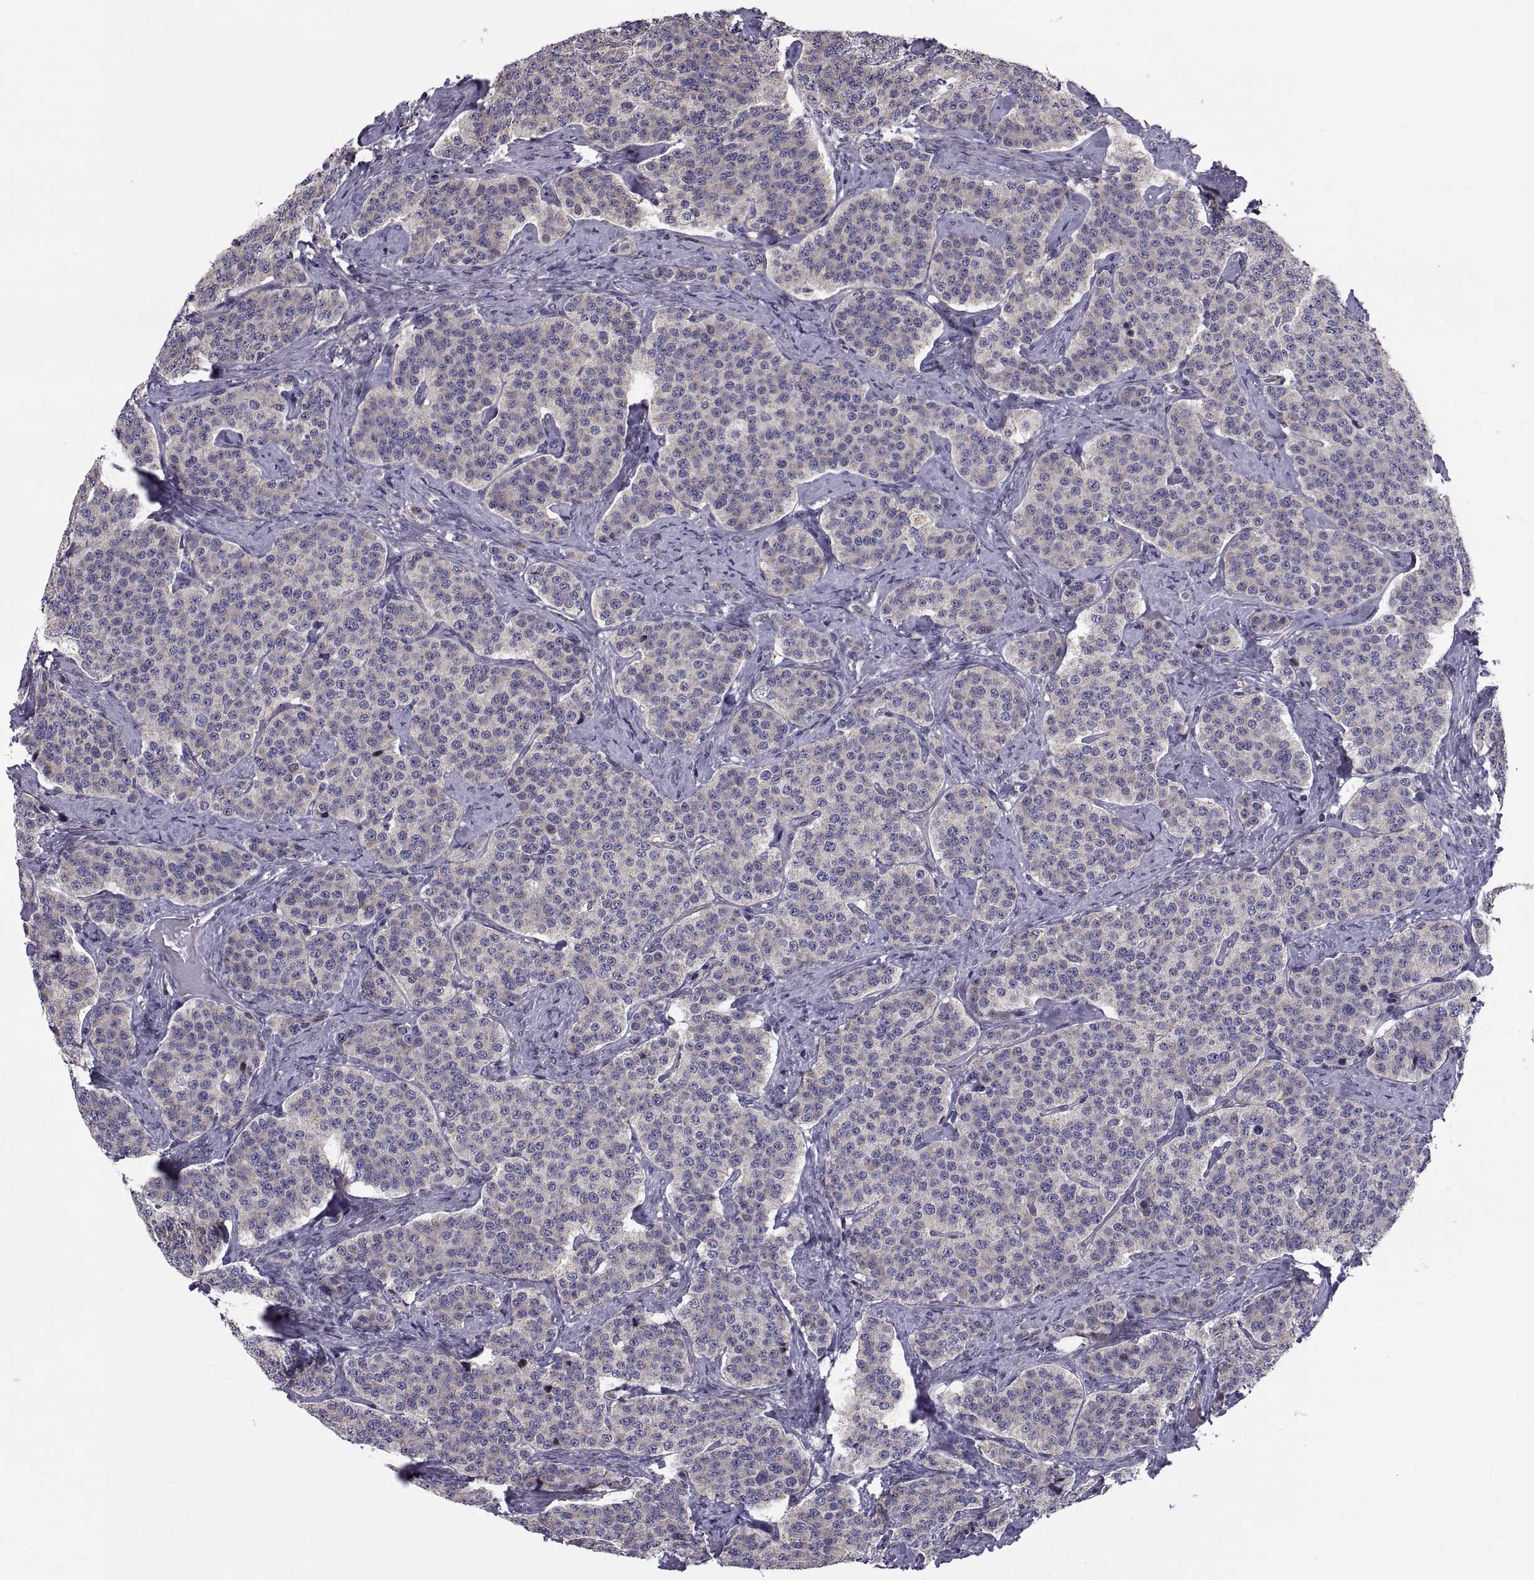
{"staining": {"intensity": "moderate", "quantity": "<25%", "location": "cytoplasmic/membranous"}, "tissue": "carcinoid", "cell_type": "Tumor cells", "image_type": "cancer", "snomed": [{"axis": "morphology", "description": "Carcinoid, malignant, NOS"}, {"axis": "topography", "description": "Small intestine"}], "caption": "Protein staining demonstrates moderate cytoplasmic/membranous staining in about <25% of tumor cells in malignant carcinoid.", "gene": "ANO1", "patient": {"sex": "female", "age": 58}}